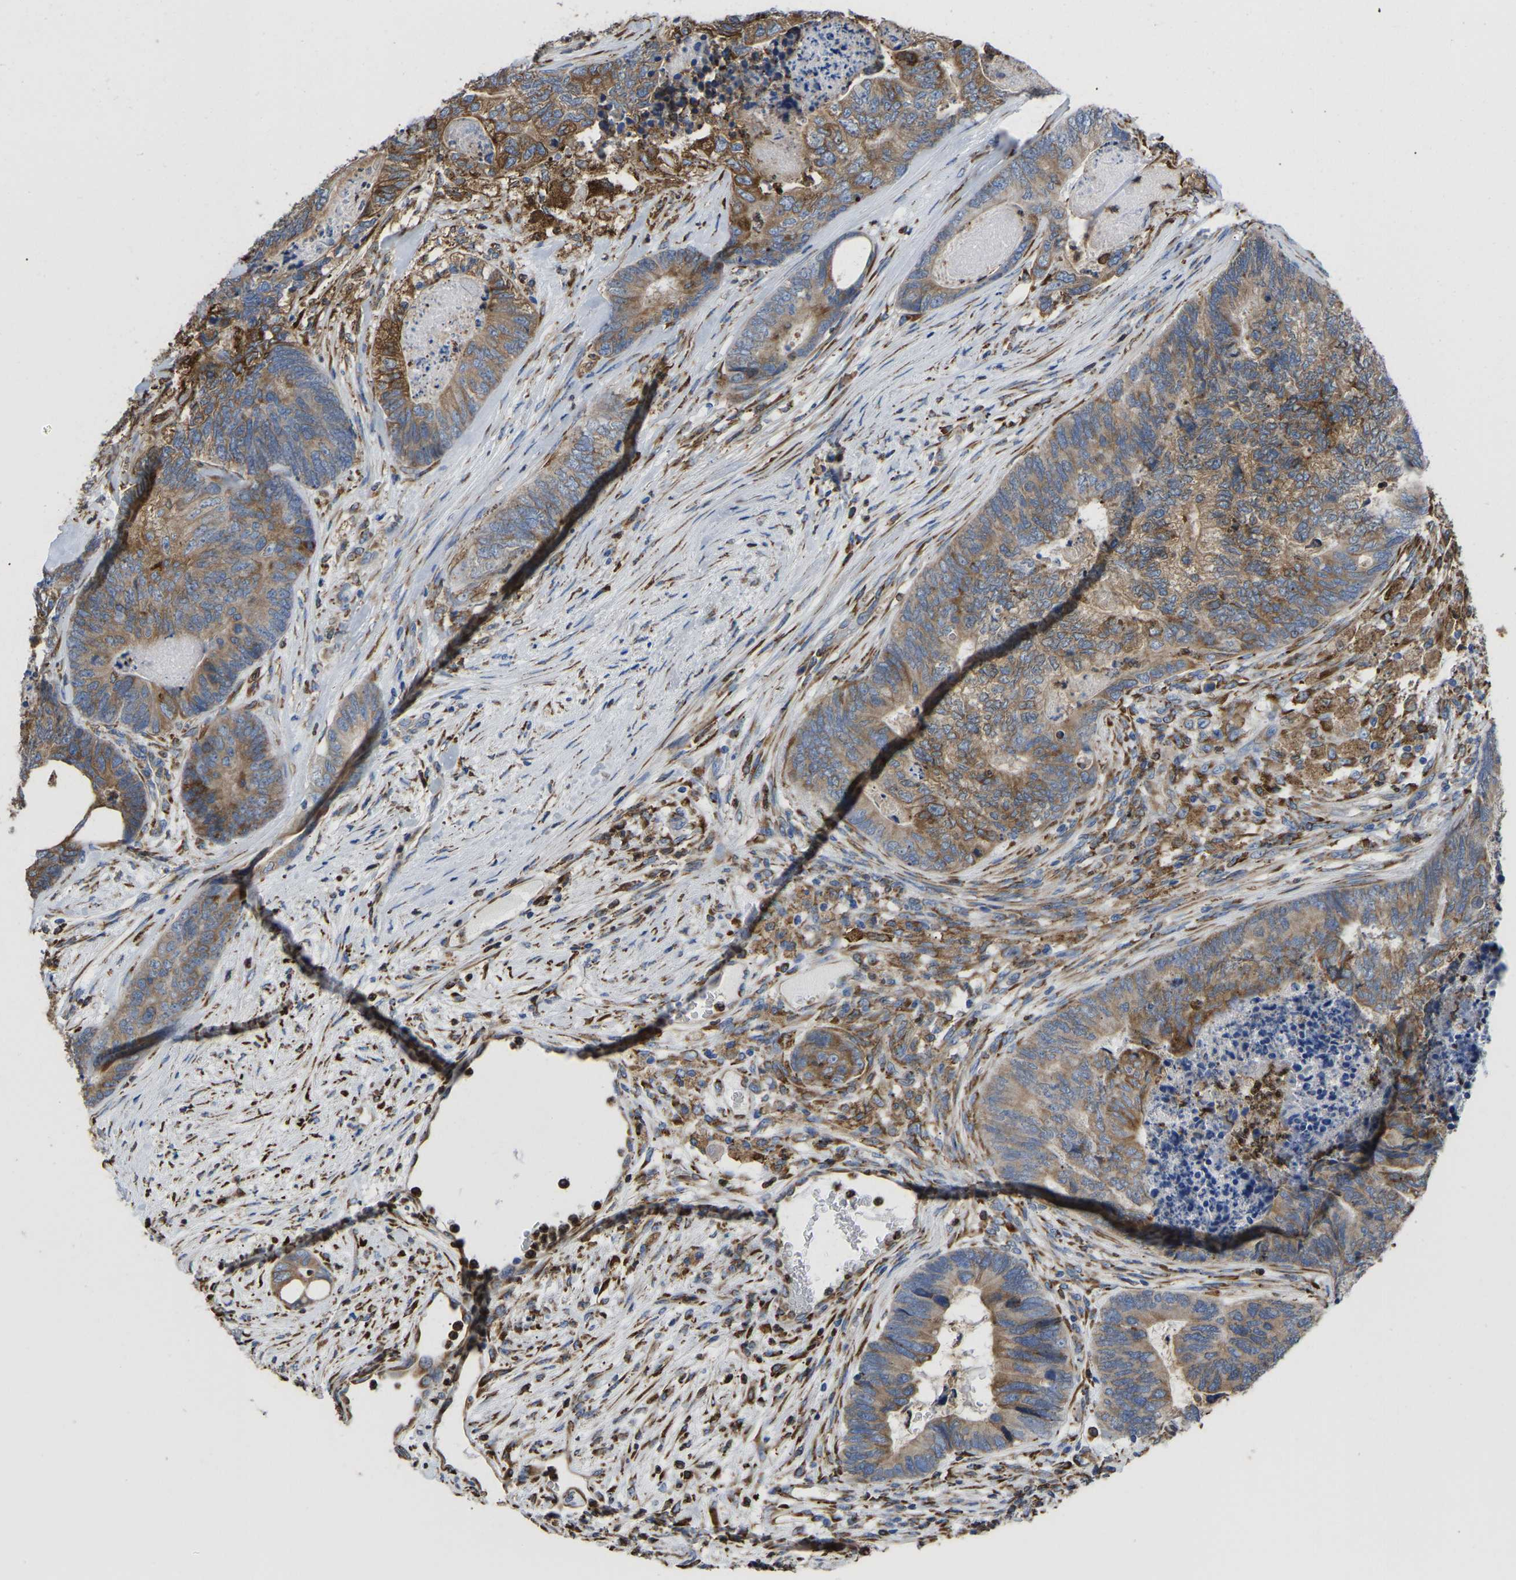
{"staining": {"intensity": "moderate", "quantity": ">75%", "location": "cytoplasmic/membranous"}, "tissue": "colorectal cancer", "cell_type": "Tumor cells", "image_type": "cancer", "snomed": [{"axis": "morphology", "description": "Adenocarcinoma, NOS"}, {"axis": "topography", "description": "Colon"}], "caption": "Tumor cells exhibit medium levels of moderate cytoplasmic/membranous positivity in approximately >75% of cells in human colorectal adenocarcinoma.", "gene": "P4HB", "patient": {"sex": "female", "age": 67}}